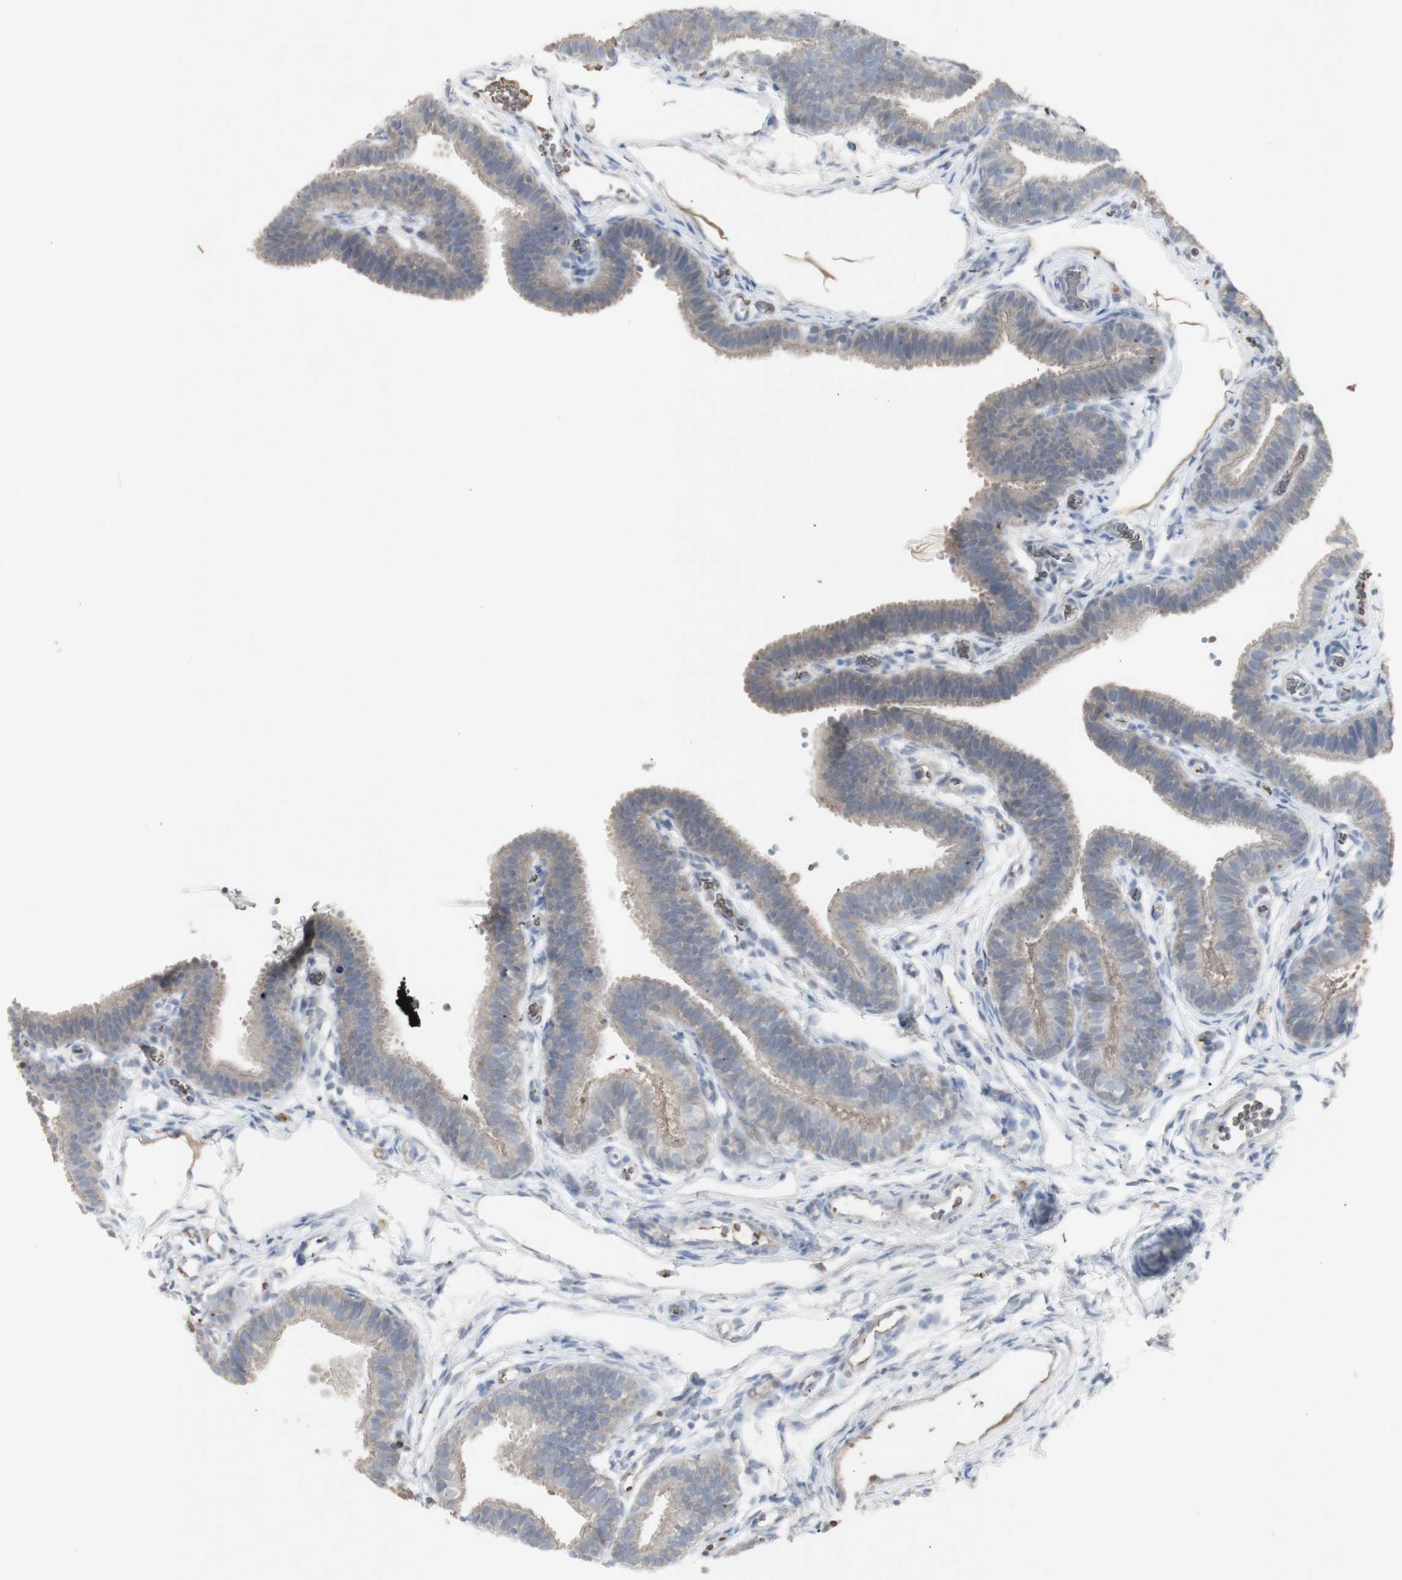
{"staining": {"intensity": "weak", "quantity": ">75%", "location": "cytoplasmic/membranous"}, "tissue": "fallopian tube", "cell_type": "Glandular cells", "image_type": "normal", "snomed": [{"axis": "morphology", "description": "Normal tissue, NOS"}, {"axis": "topography", "description": "Fallopian tube"}, {"axis": "topography", "description": "Placenta"}], "caption": "The photomicrograph displays a brown stain indicating the presence of a protein in the cytoplasmic/membranous of glandular cells in fallopian tube.", "gene": "INS", "patient": {"sex": "female", "age": 34}}